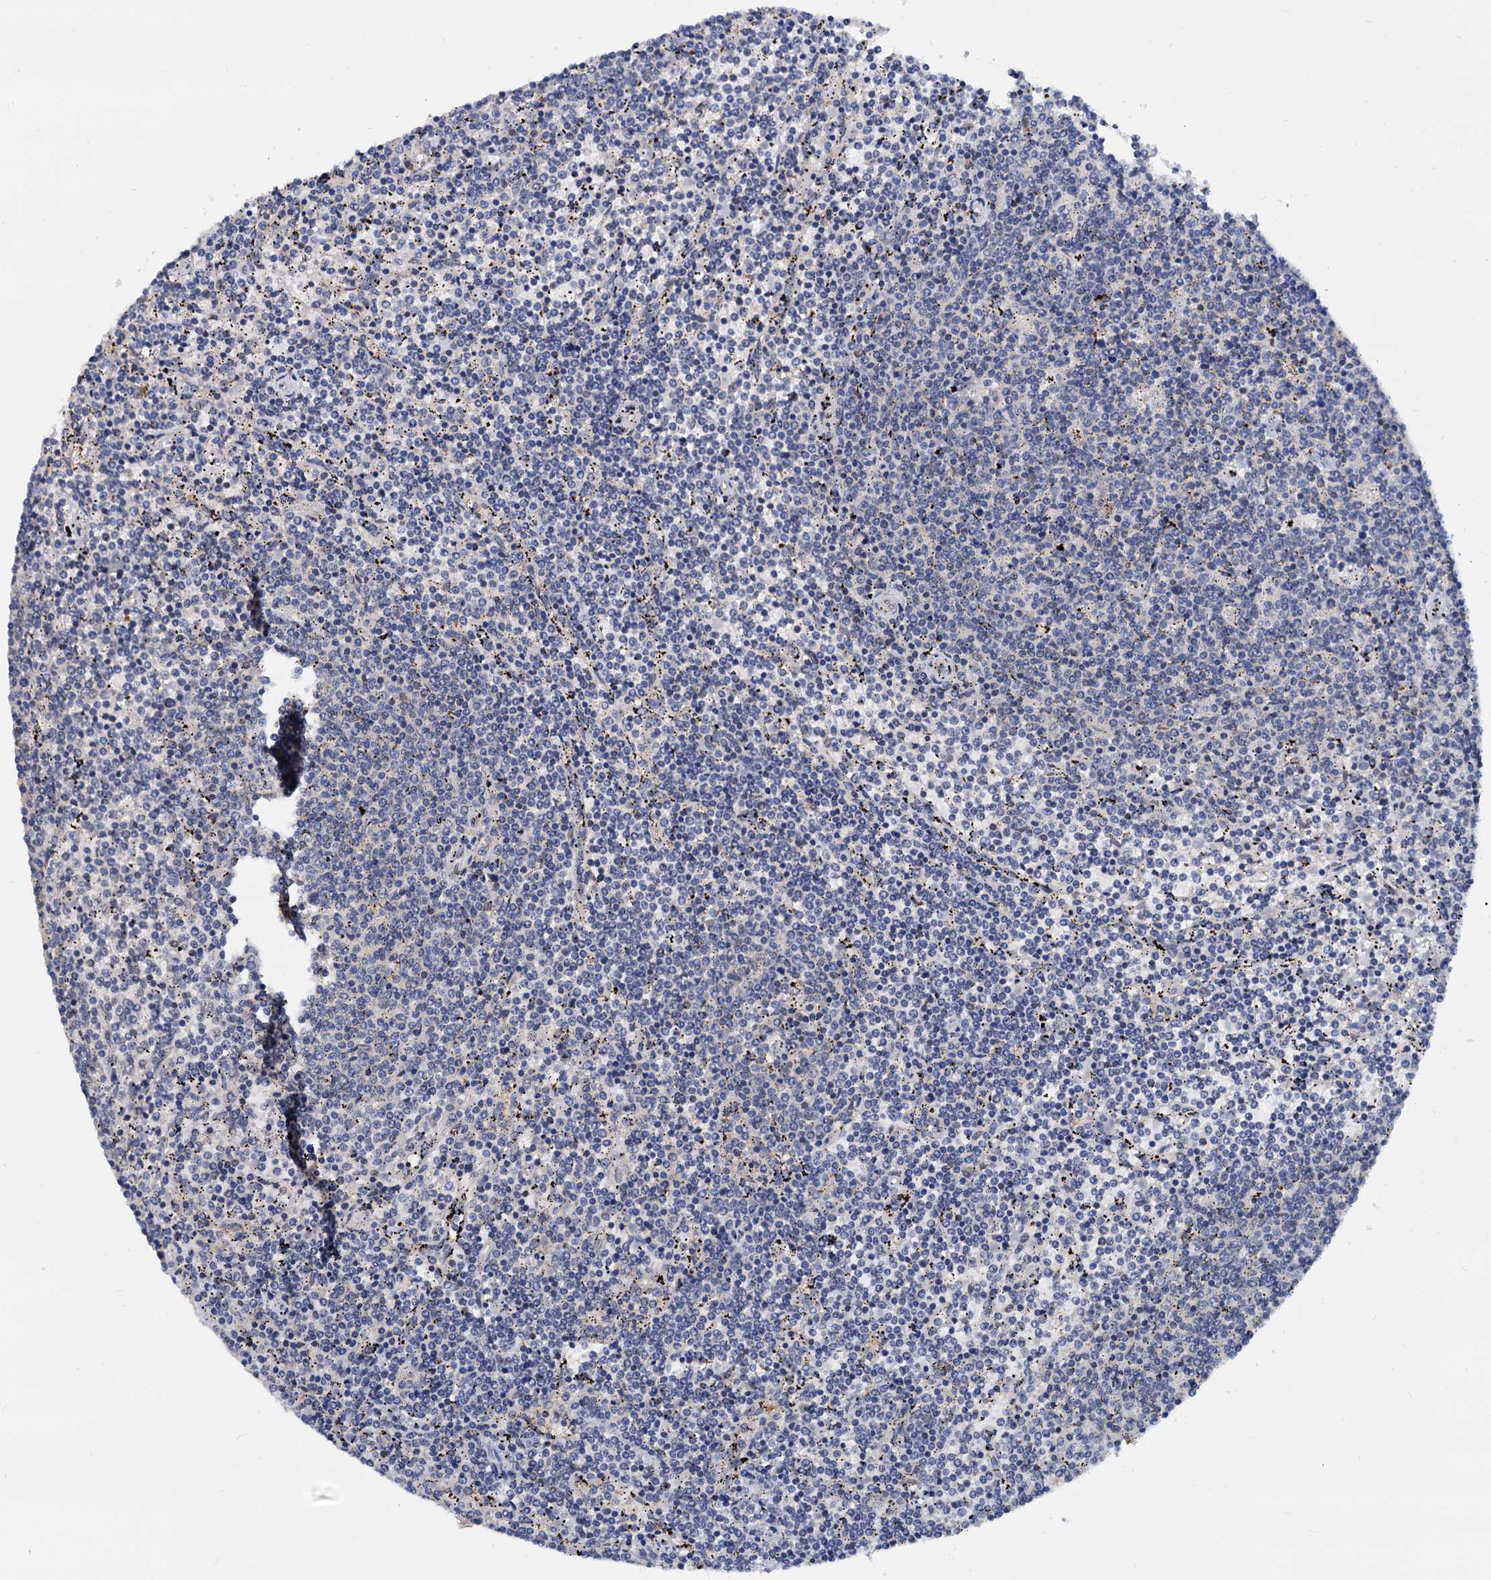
{"staining": {"intensity": "negative", "quantity": "none", "location": "none"}, "tissue": "lymphoma", "cell_type": "Tumor cells", "image_type": "cancer", "snomed": [{"axis": "morphology", "description": "Malignant lymphoma, non-Hodgkin's type, Low grade"}, {"axis": "topography", "description": "Spleen"}], "caption": "The photomicrograph shows no staining of tumor cells in lymphoma.", "gene": "PTGES3", "patient": {"sex": "female", "age": 50}}